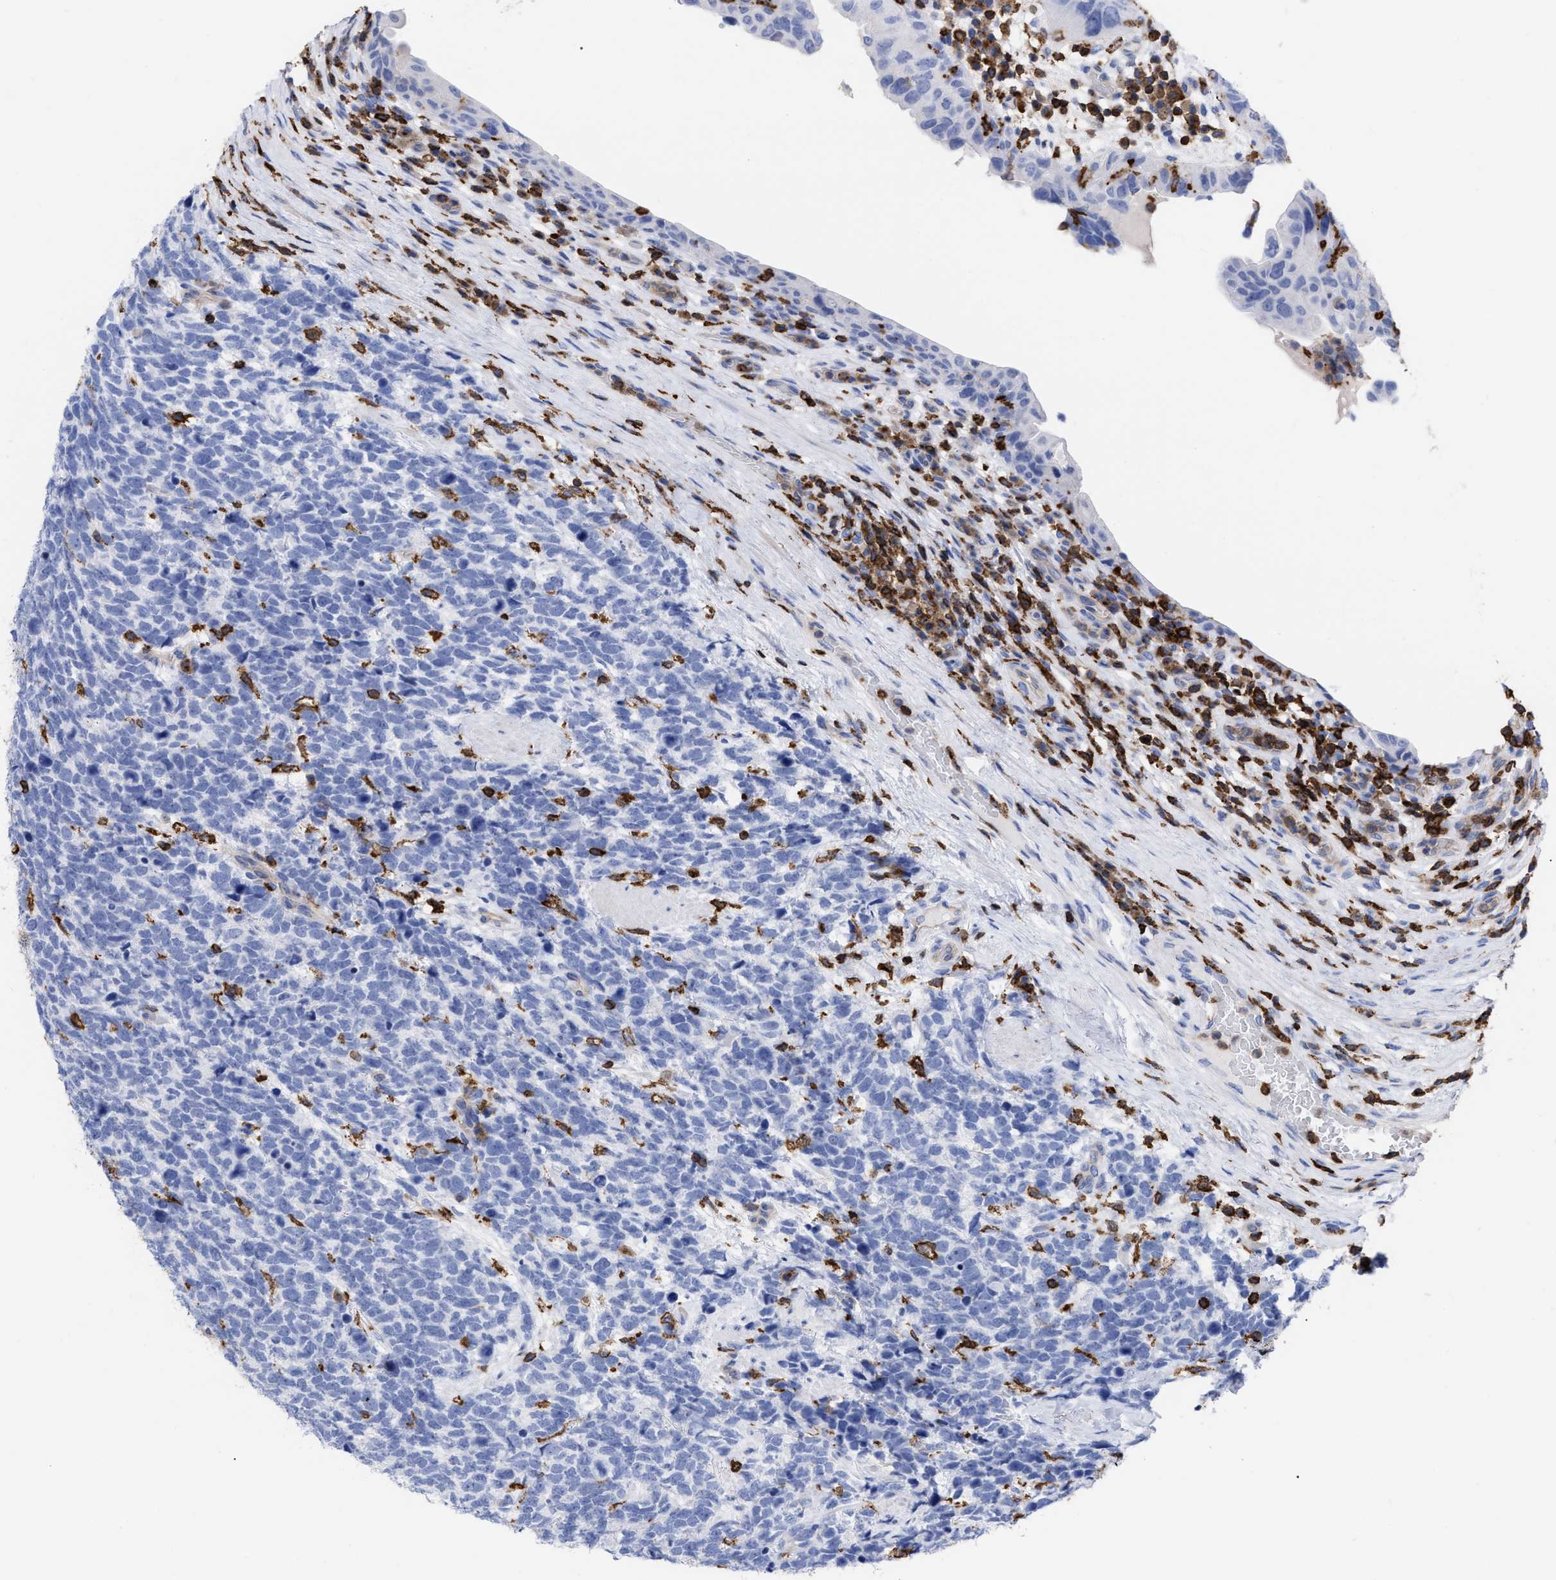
{"staining": {"intensity": "negative", "quantity": "none", "location": "none"}, "tissue": "urothelial cancer", "cell_type": "Tumor cells", "image_type": "cancer", "snomed": [{"axis": "morphology", "description": "Urothelial carcinoma, High grade"}, {"axis": "topography", "description": "Urinary bladder"}], "caption": "IHC of human urothelial cancer displays no positivity in tumor cells.", "gene": "HCLS1", "patient": {"sex": "female", "age": 82}}